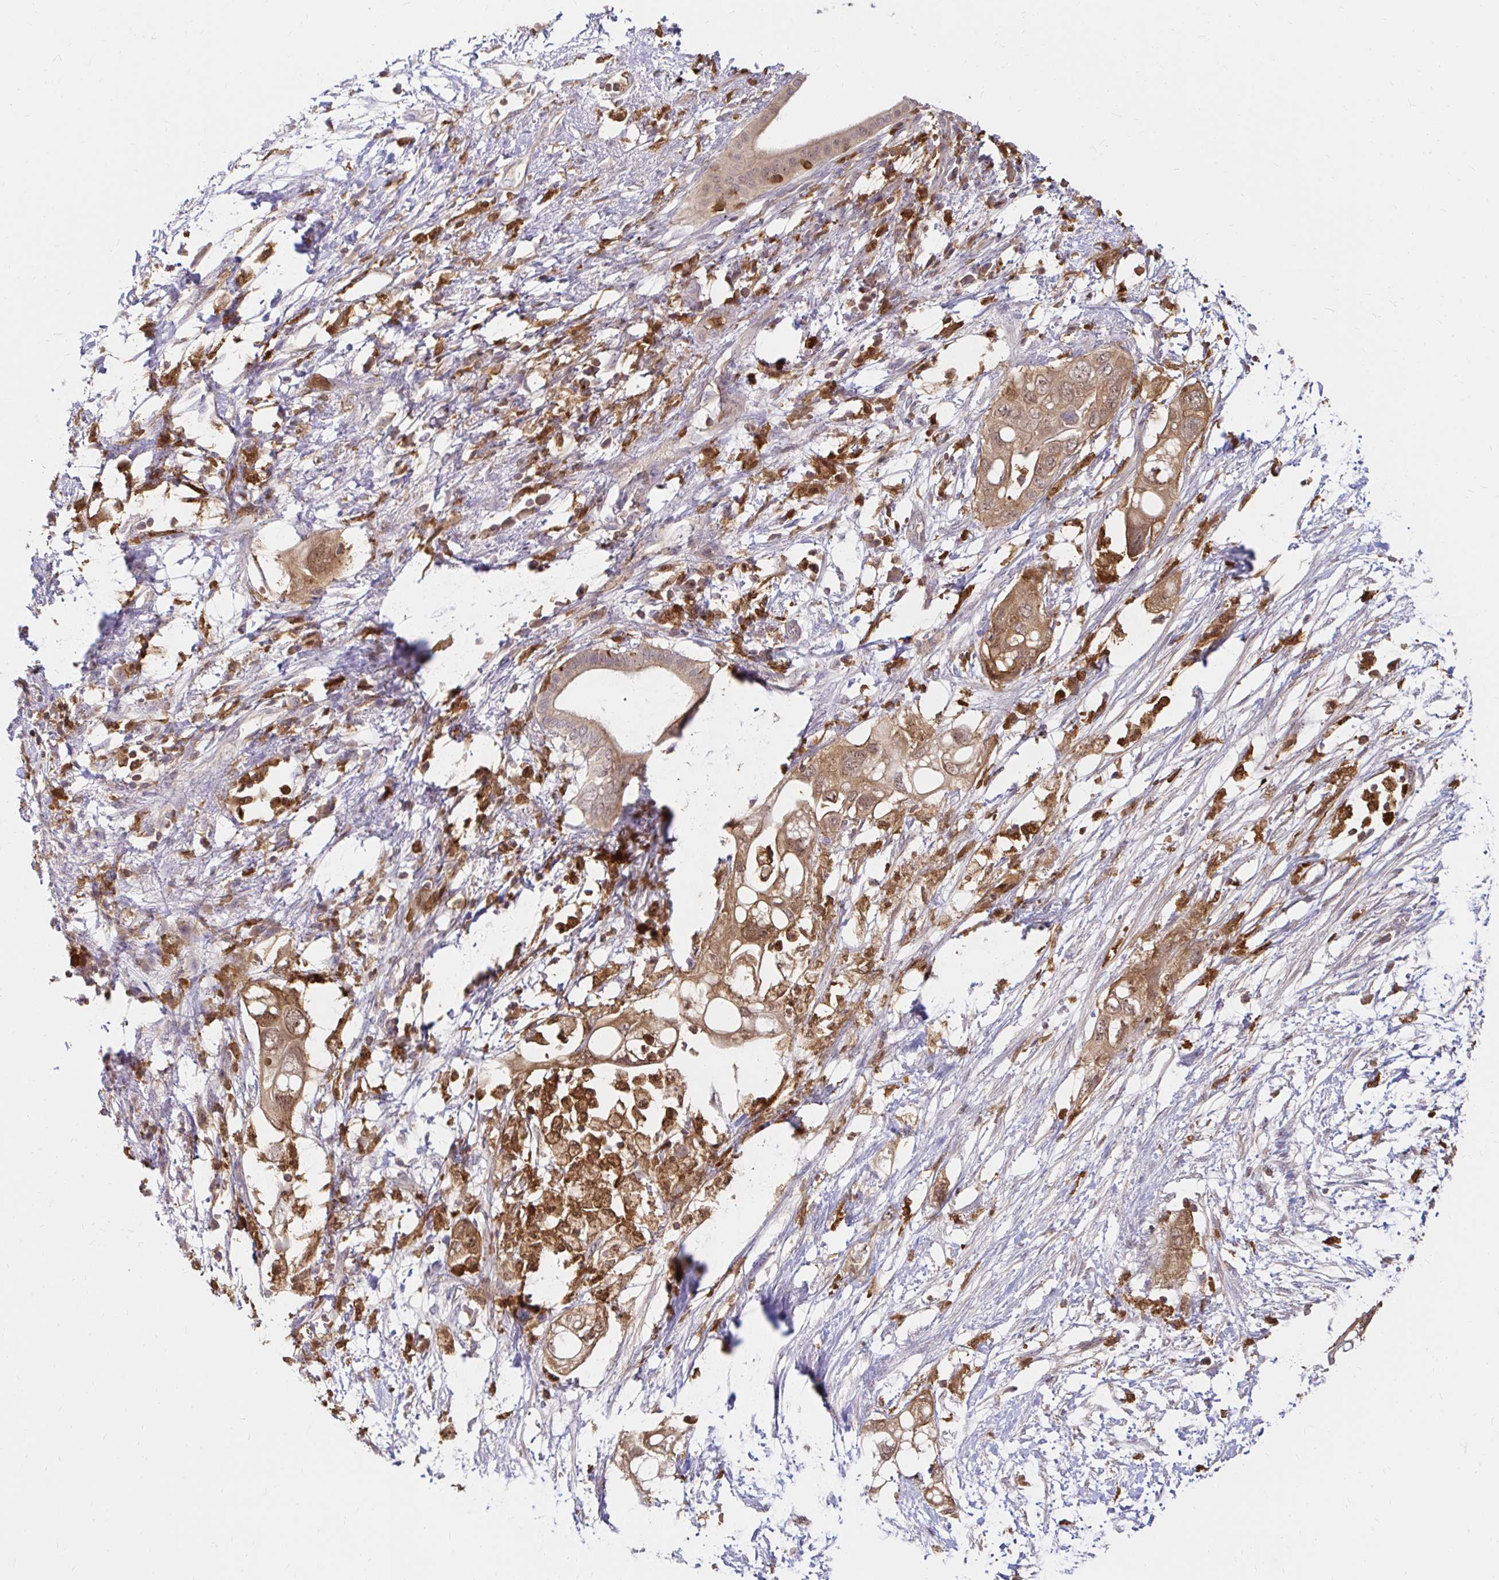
{"staining": {"intensity": "moderate", "quantity": ">75%", "location": "cytoplasmic/membranous,nuclear"}, "tissue": "pancreatic cancer", "cell_type": "Tumor cells", "image_type": "cancer", "snomed": [{"axis": "morphology", "description": "Adenocarcinoma, NOS"}, {"axis": "topography", "description": "Pancreas"}], "caption": "An image of human adenocarcinoma (pancreatic) stained for a protein reveals moderate cytoplasmic/membranous and nuclear brown staining in tumor cells. (DAB IHC with brightfield microscopy, high magnification).", "gene": "PYCARD", "patient": {"sex": "female", "age": 72}}